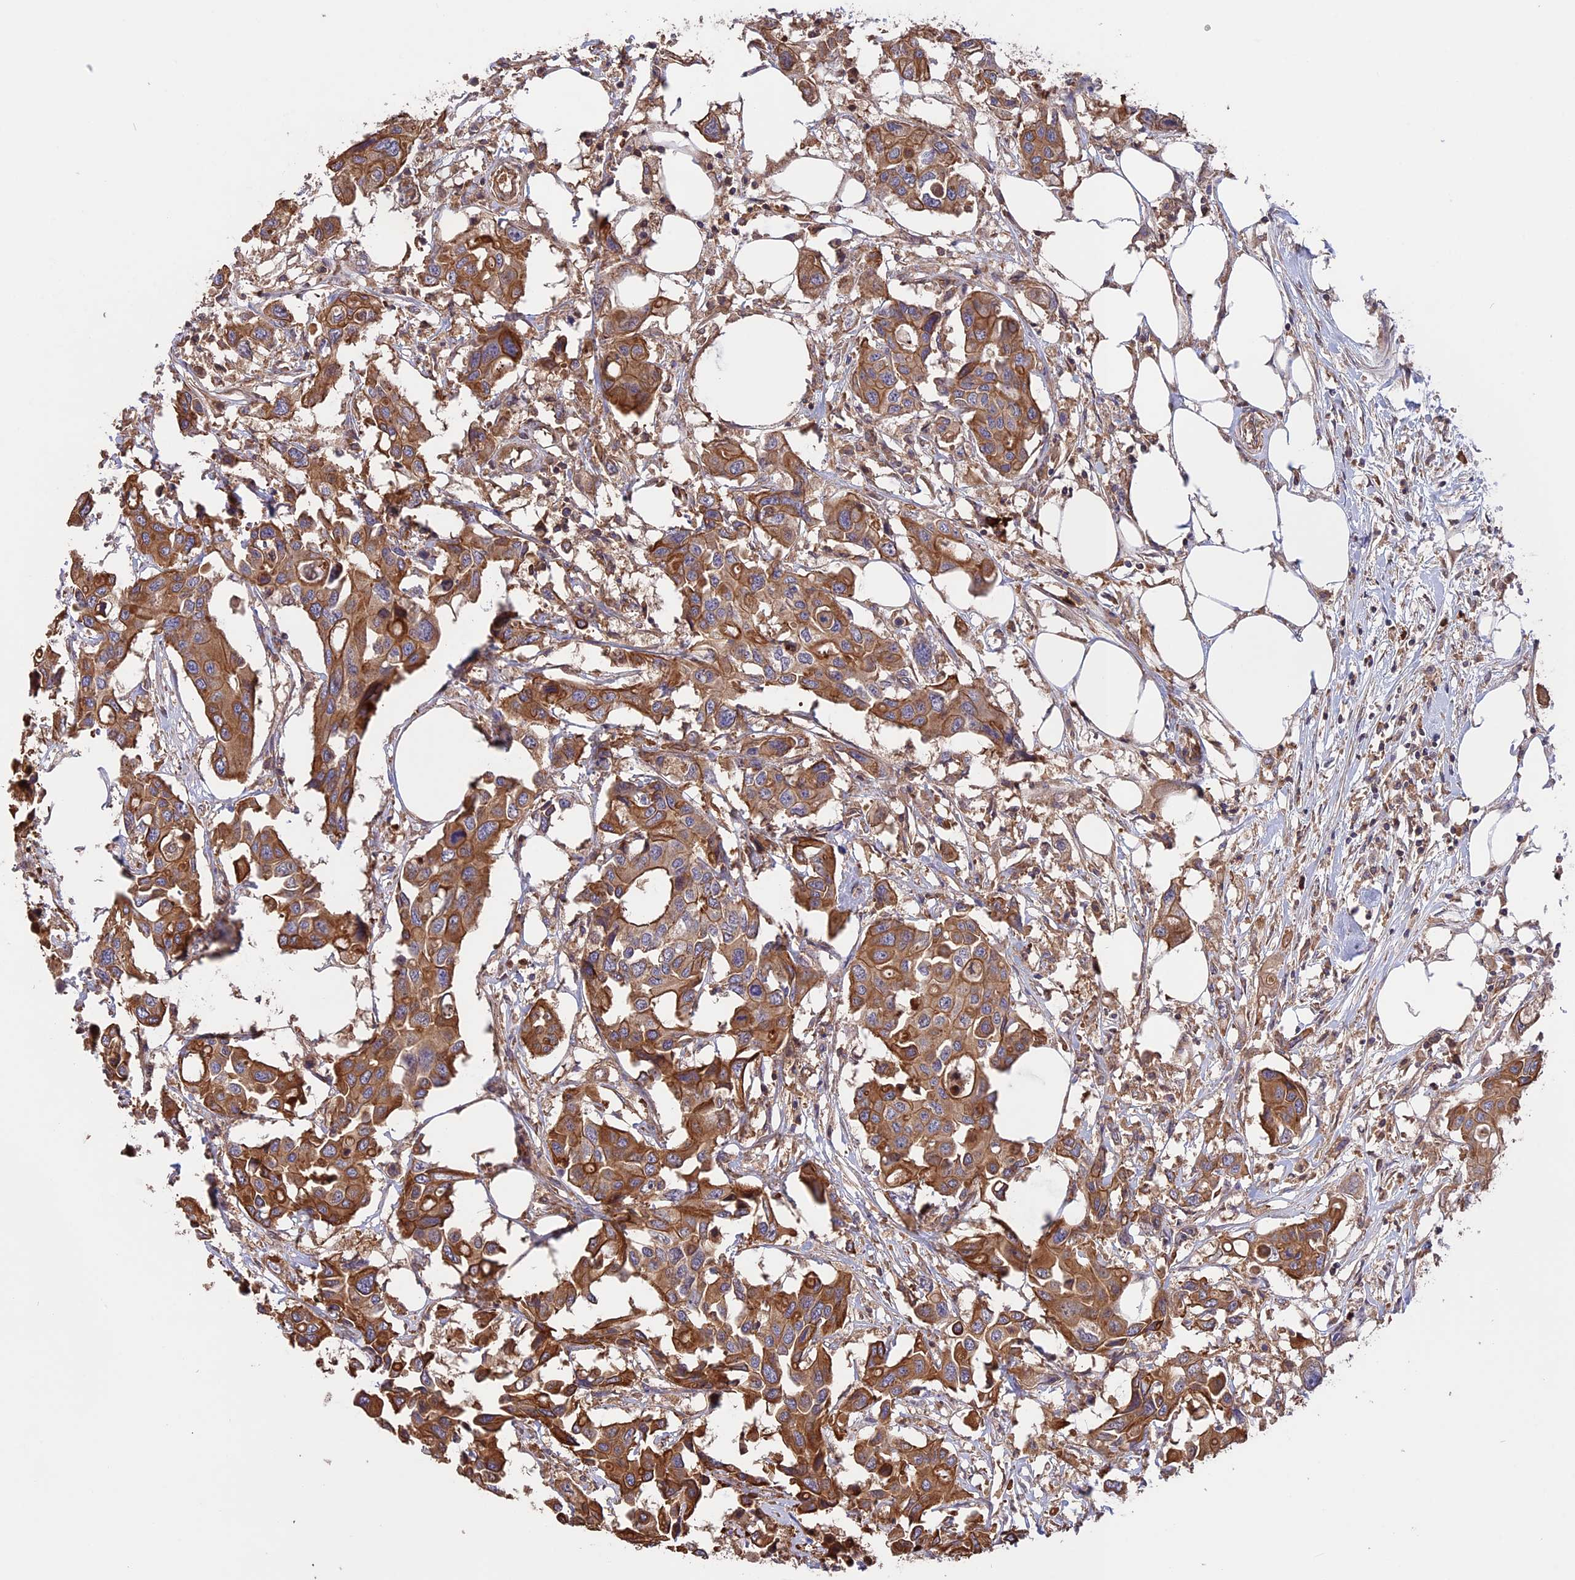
{"staining": {"intensity": "moderate", "quantity": ">75%", "location": "cytoplasmic/membranous"}, "tissue": "colorectal cancer", "cell_type": "Tumor cells", "image_type": "cancer", "snomed": [{"axis": "morphology", "description": "Adenocarcinoma, NOS"}, {"axis": "topography", "description": "Colon"}], "caption": "Immunohistochemical staining of colorectal adenocarcinoma displays moderate cytoplasmic/membranous protein staining in approximately >75% of tumor cells. (DAB IHC with brightfield microscopy, high magnification).", "gene": "GAS8", "patient": {"sex": "male", "age": 77}}